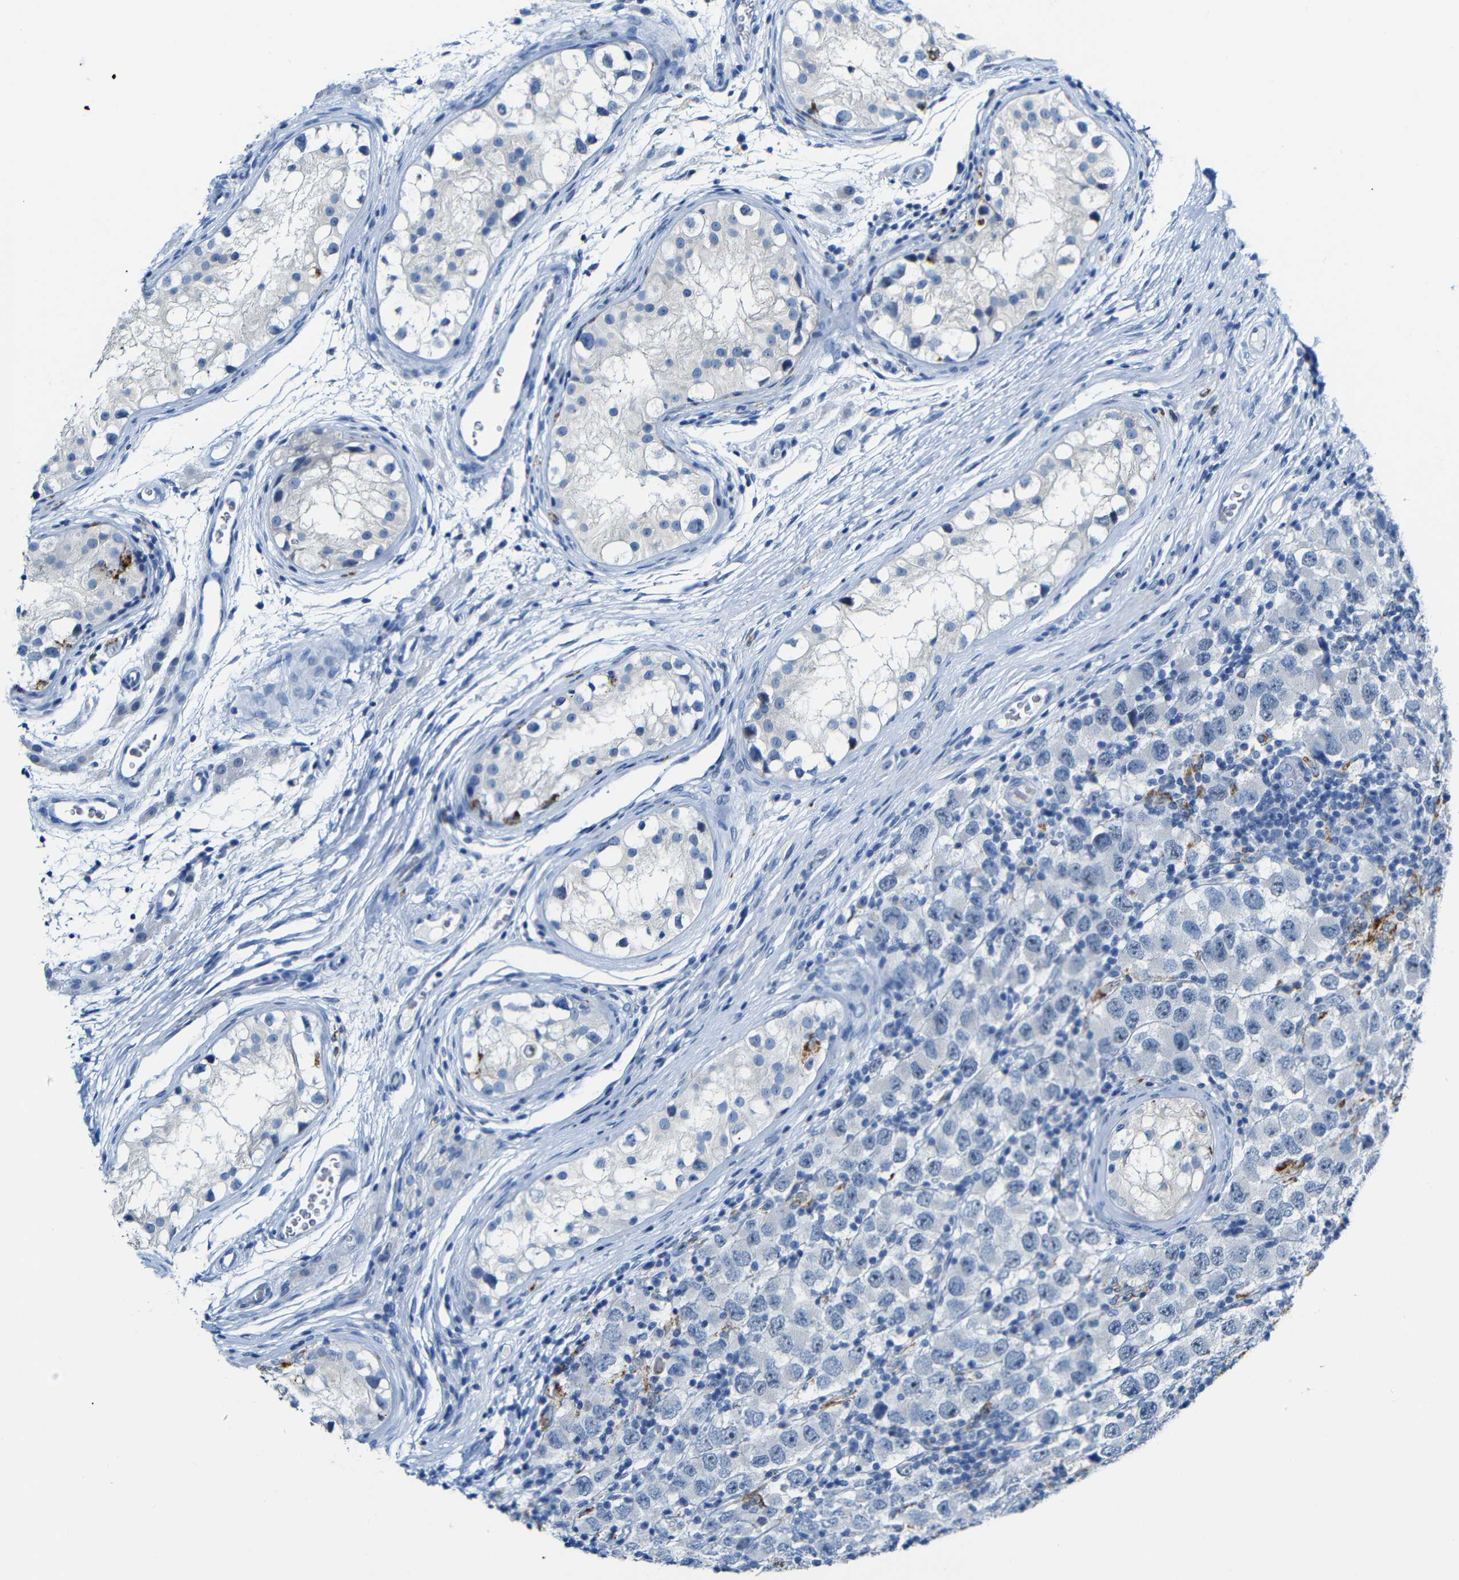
{"staining": {"intensity": "negative", "quantity": "none", "location": "none"}, "tissue": "testis cancer", "cell_type": "Tumor cells", "image_type": "cancer", "snomed": [{"axis": "morphology", "description": "Carcinoma, Embryonal, NOS"}, {"axis": "topography", "description": "Testis"}], "caption": "DAB (3,3'-diaminobenzidine) immunohistochemical staining of testis cancer reveals no significant expression in tumor cells.", "gene": "C15orf48", "patient": {"sex": "male", "age": 21}}